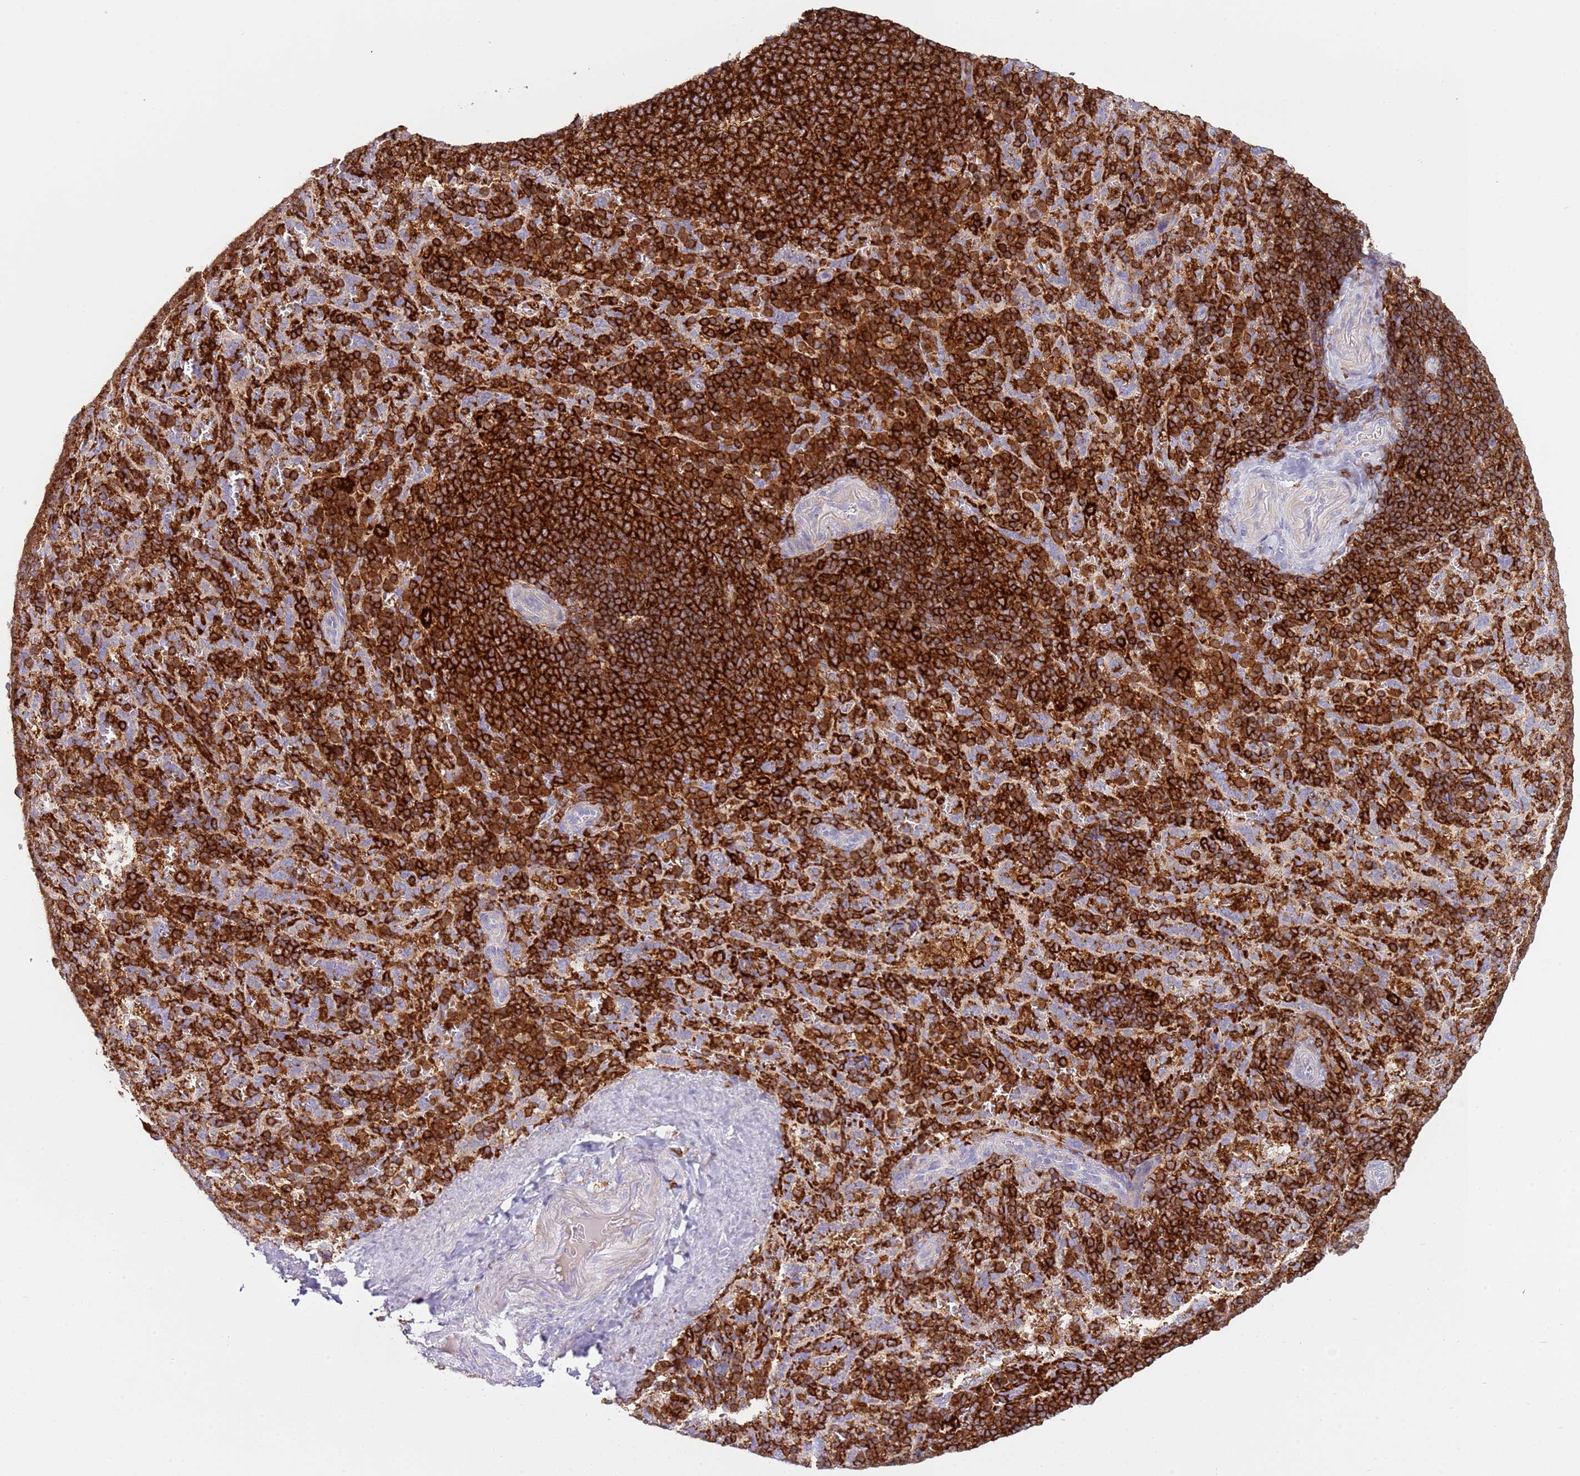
{"staining": {"intensity": "strong", "quantity": "25%-75%", "location": "cytoplasmic/membranous"}, "tissue": "spleen", "cell_type": "Cells in red pulp", "image_type": "normal", "snomed": [{"axis": "morphology", "description": "Normal tissue, NOS"}, {"axis": "topography", "description": "Spleen"}], "caption": "Spleen stained for a protein (brown) reveals strong cytoplasmic/membranous positive staining in about 25%-75% of cells in red pulp.", "gene": "TTPAL", "patient": {"sex": "female", "age": 21}}